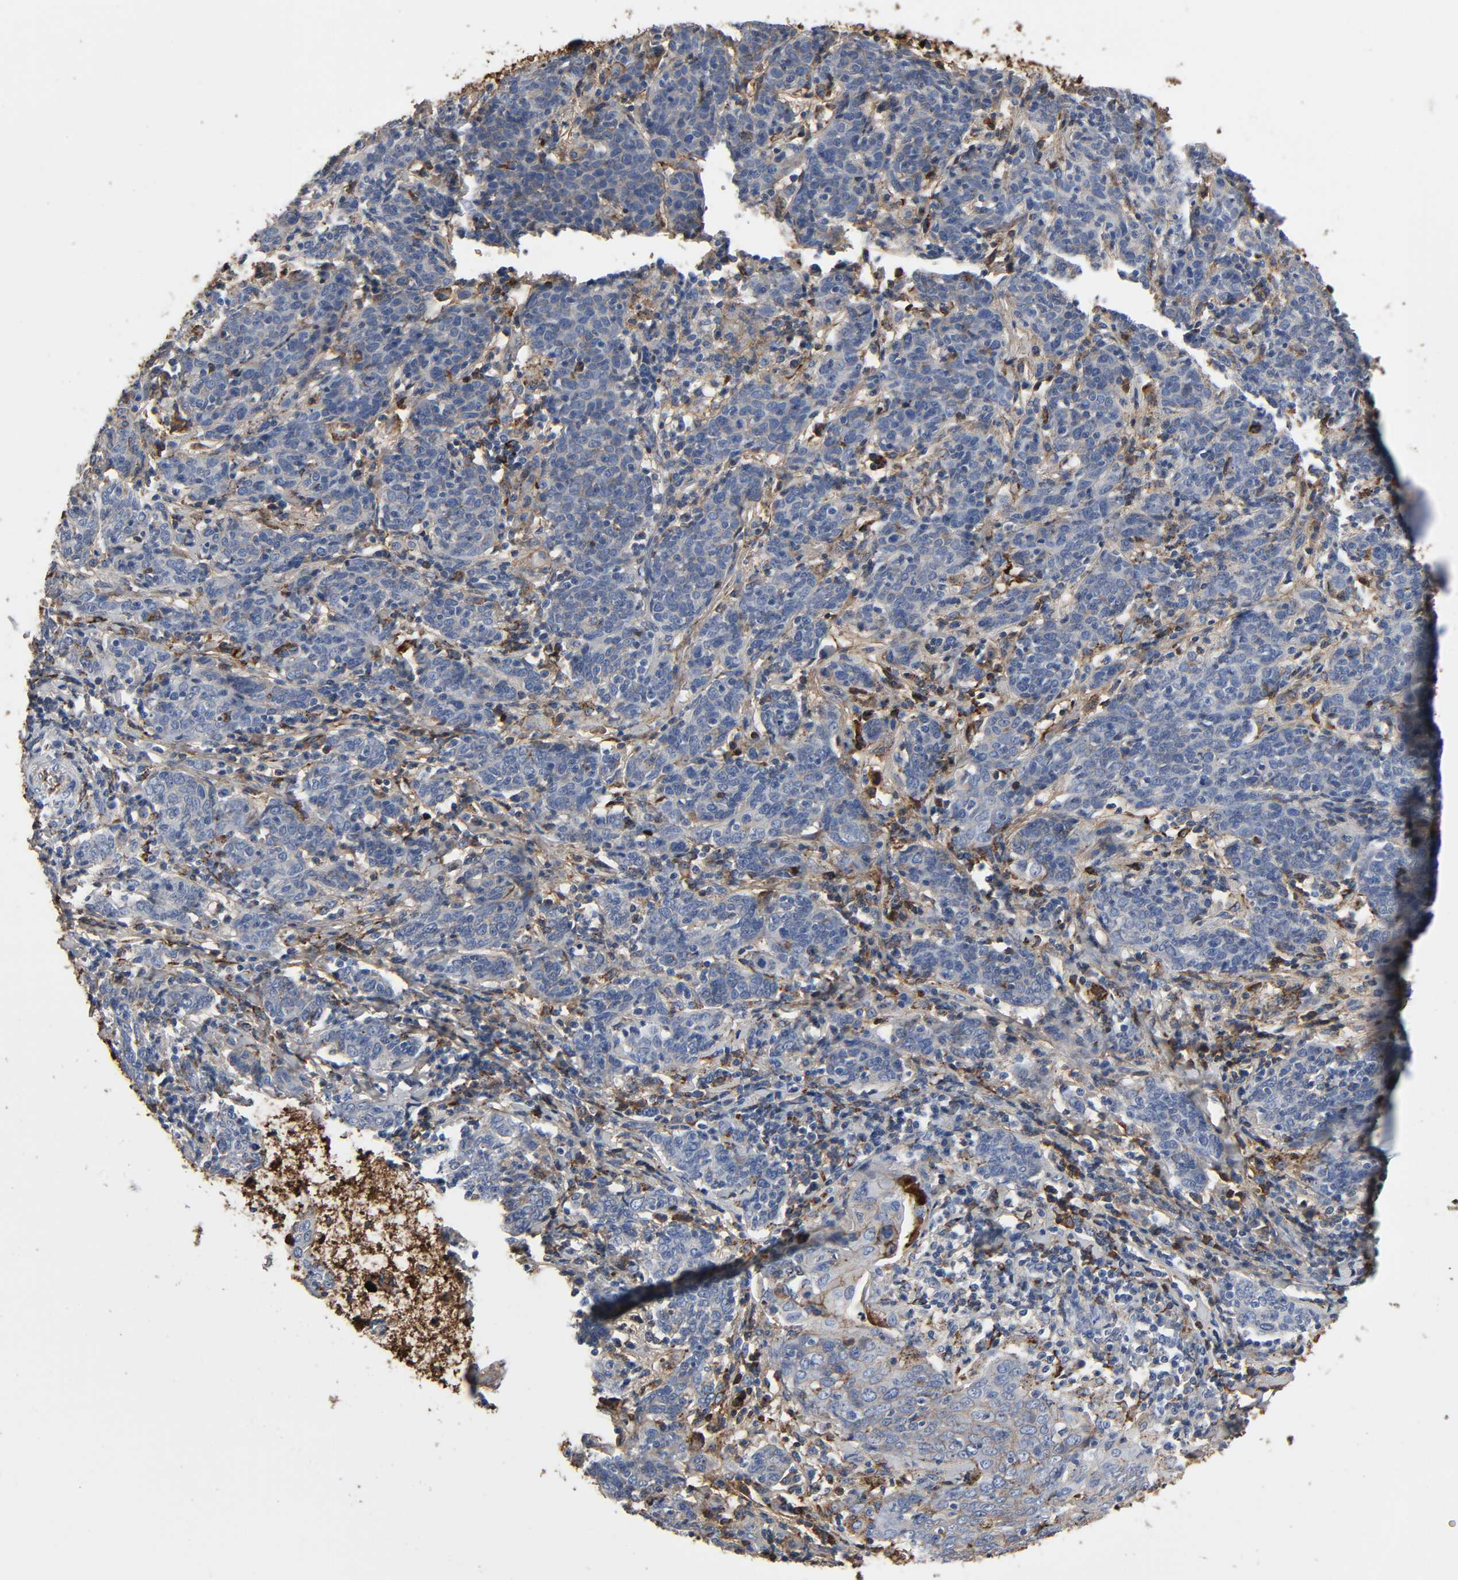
{"staining": {"intensity": "moderate", "quantity": "<25%", "location": "cytoplasmic/membranous"}, "tissue": "cervical cancer", "cell_type": "Tumor cells", "image_type": "cancer", "snomed": [{"axis": "morphology", "description": "Normal tissue, NOS"}, {"axis": "morphology", "description": "Squamous cell carcinoma, NOS"}, {"axis": "topography", "description": "Cervix"}], "caption": "A high-resolution micrograph shows IHC staining of cervical cancer, which displays moderate cytoplasmic/membranous staining in approximately <25% of tumor cells. The protein of interest is stained brown, and the nuclei are stained in blue (DAB (3,3'-diaminobenzidine) IHC with brightfield microscopy, high magnification).", "gene": "C3", "patient": {"sex": "female", "age": 67}}